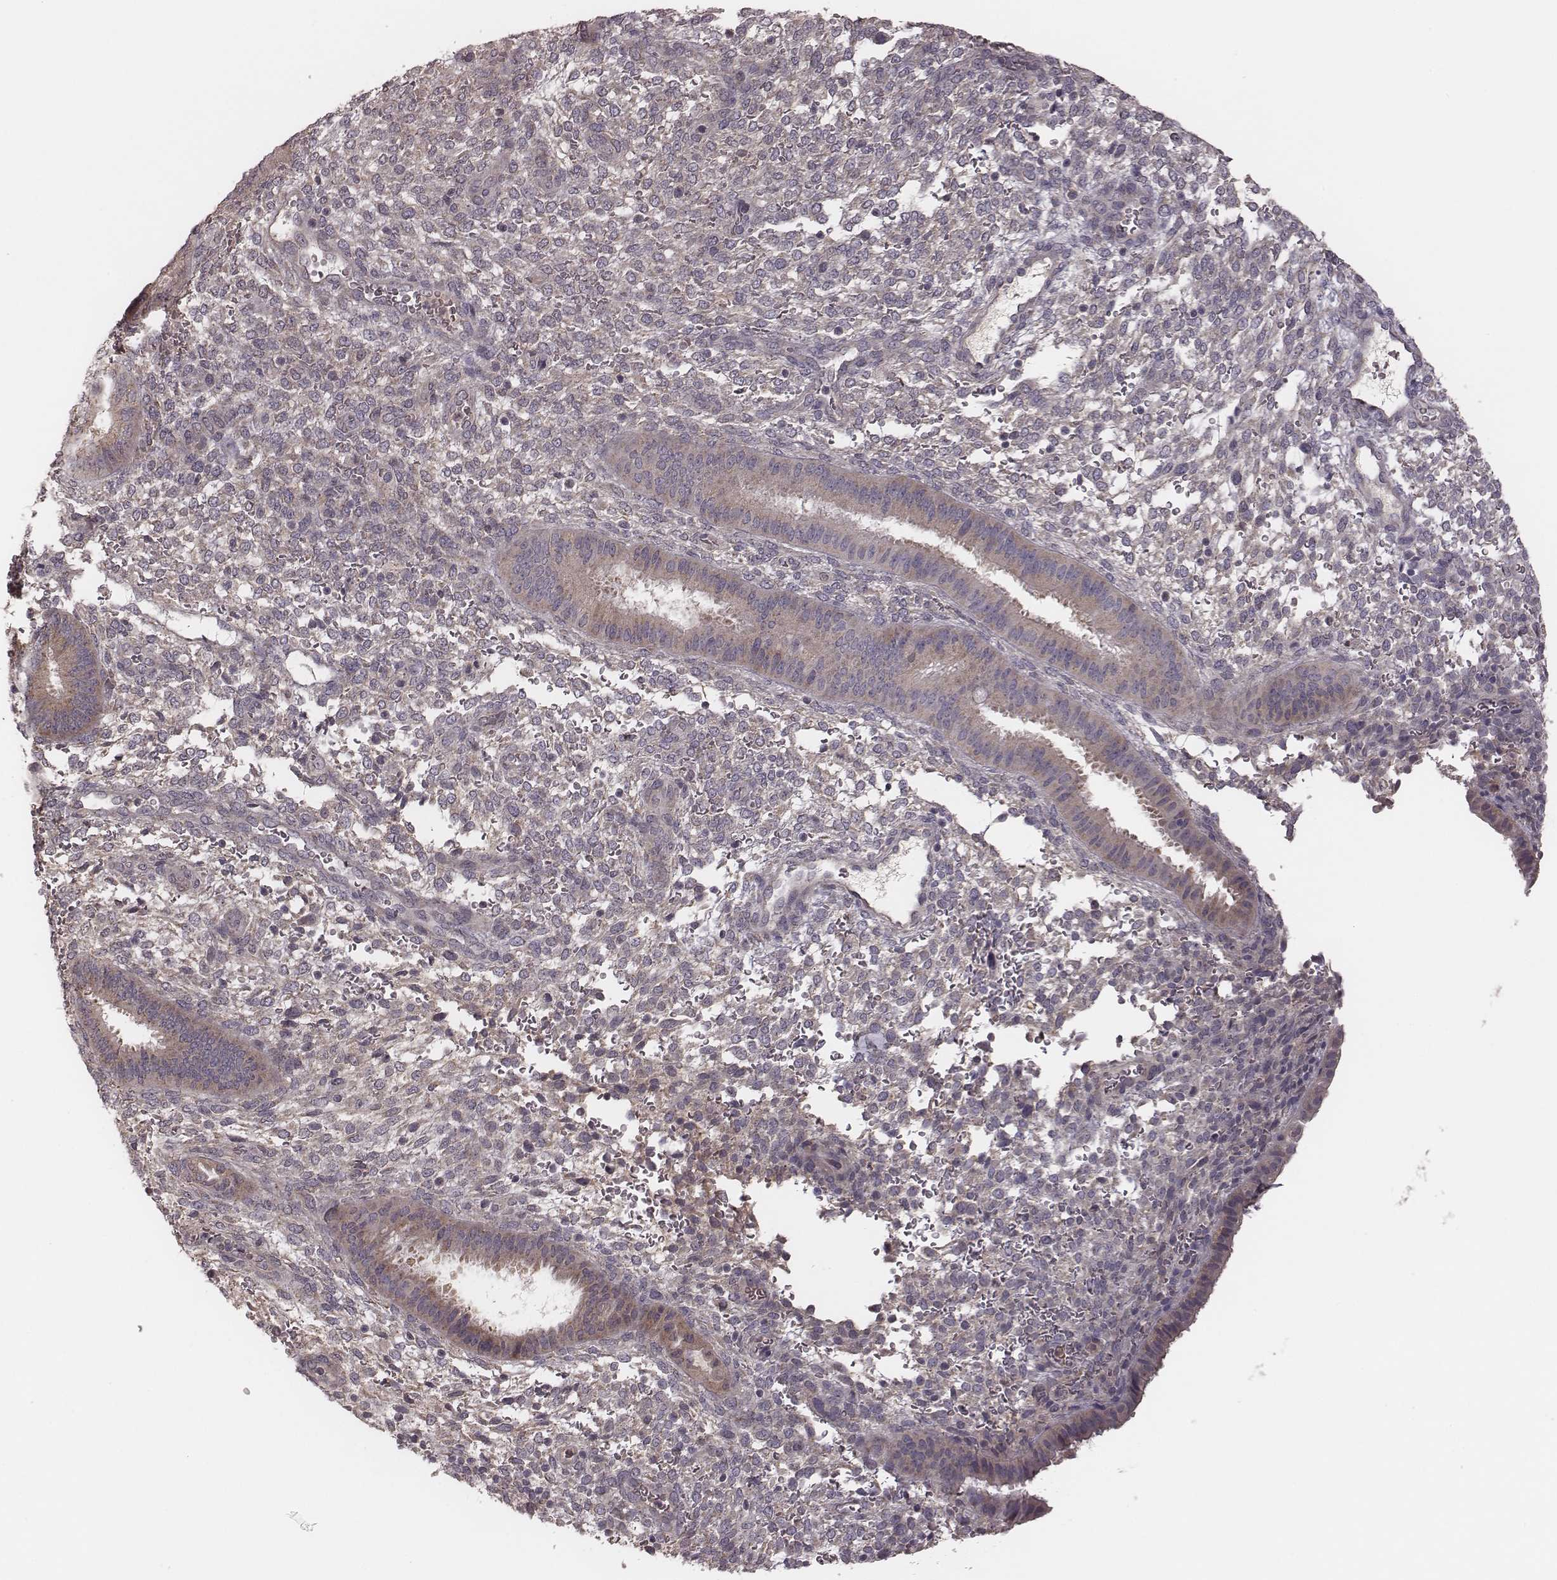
{"staining": {"intensity": "negative", "quantity": "none", "location": "none"}, "tissue": "endometrium", "cell_type": "Cells in endometrial stroma", "image_type": "normal", "snomed": [{"axis": "morphology", "description": "Normal tissue, NOS"}, {"axis": "topography", "description": "Endometrium"}], "caption": "Micrograph shows no protein expression in cells in endometrial stroma of normal endometrium.", "gene": "P2RX5", "patient": {"sex": "female", "age": 39}}